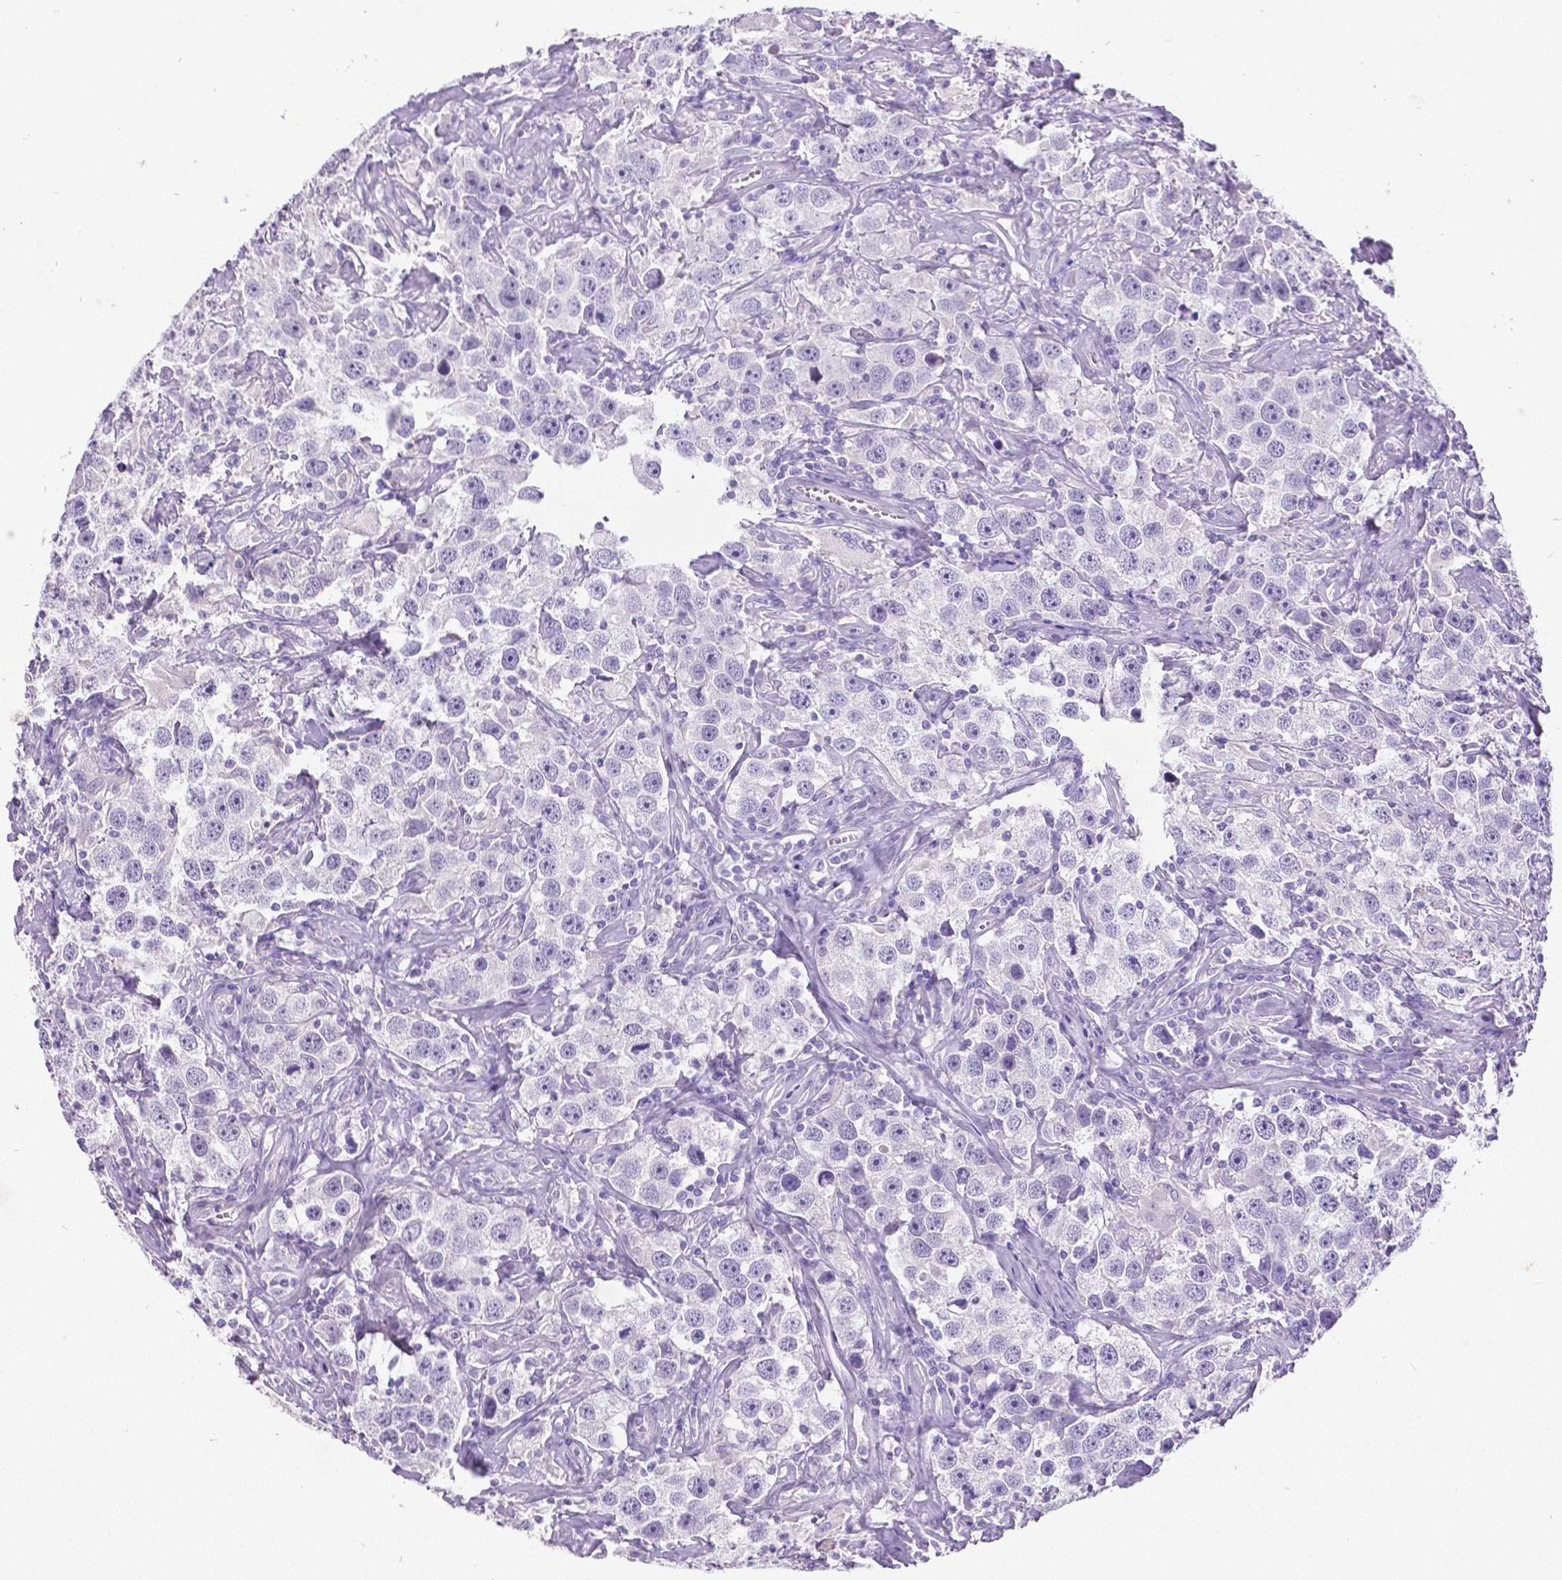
{"staining": {"intensity": "negative", "quantity": "none", "location": "none"}, "tissue": "testis cancer", "cell_type": "Tumor cells", "image_type": "cancer", "snomed": [{"axis": "morphology", "description": "Seminoma, NOS"}, {"axis": "topography", "description": "Testis"}], "caption": "High power microscopy micrograph of an immunohistochemistry (IHC) micrograph of testis seminoma, revealing no significant expression in tumor cells.", "gene": "SATB2", "patient": {"sex": "male", "age": 49}}